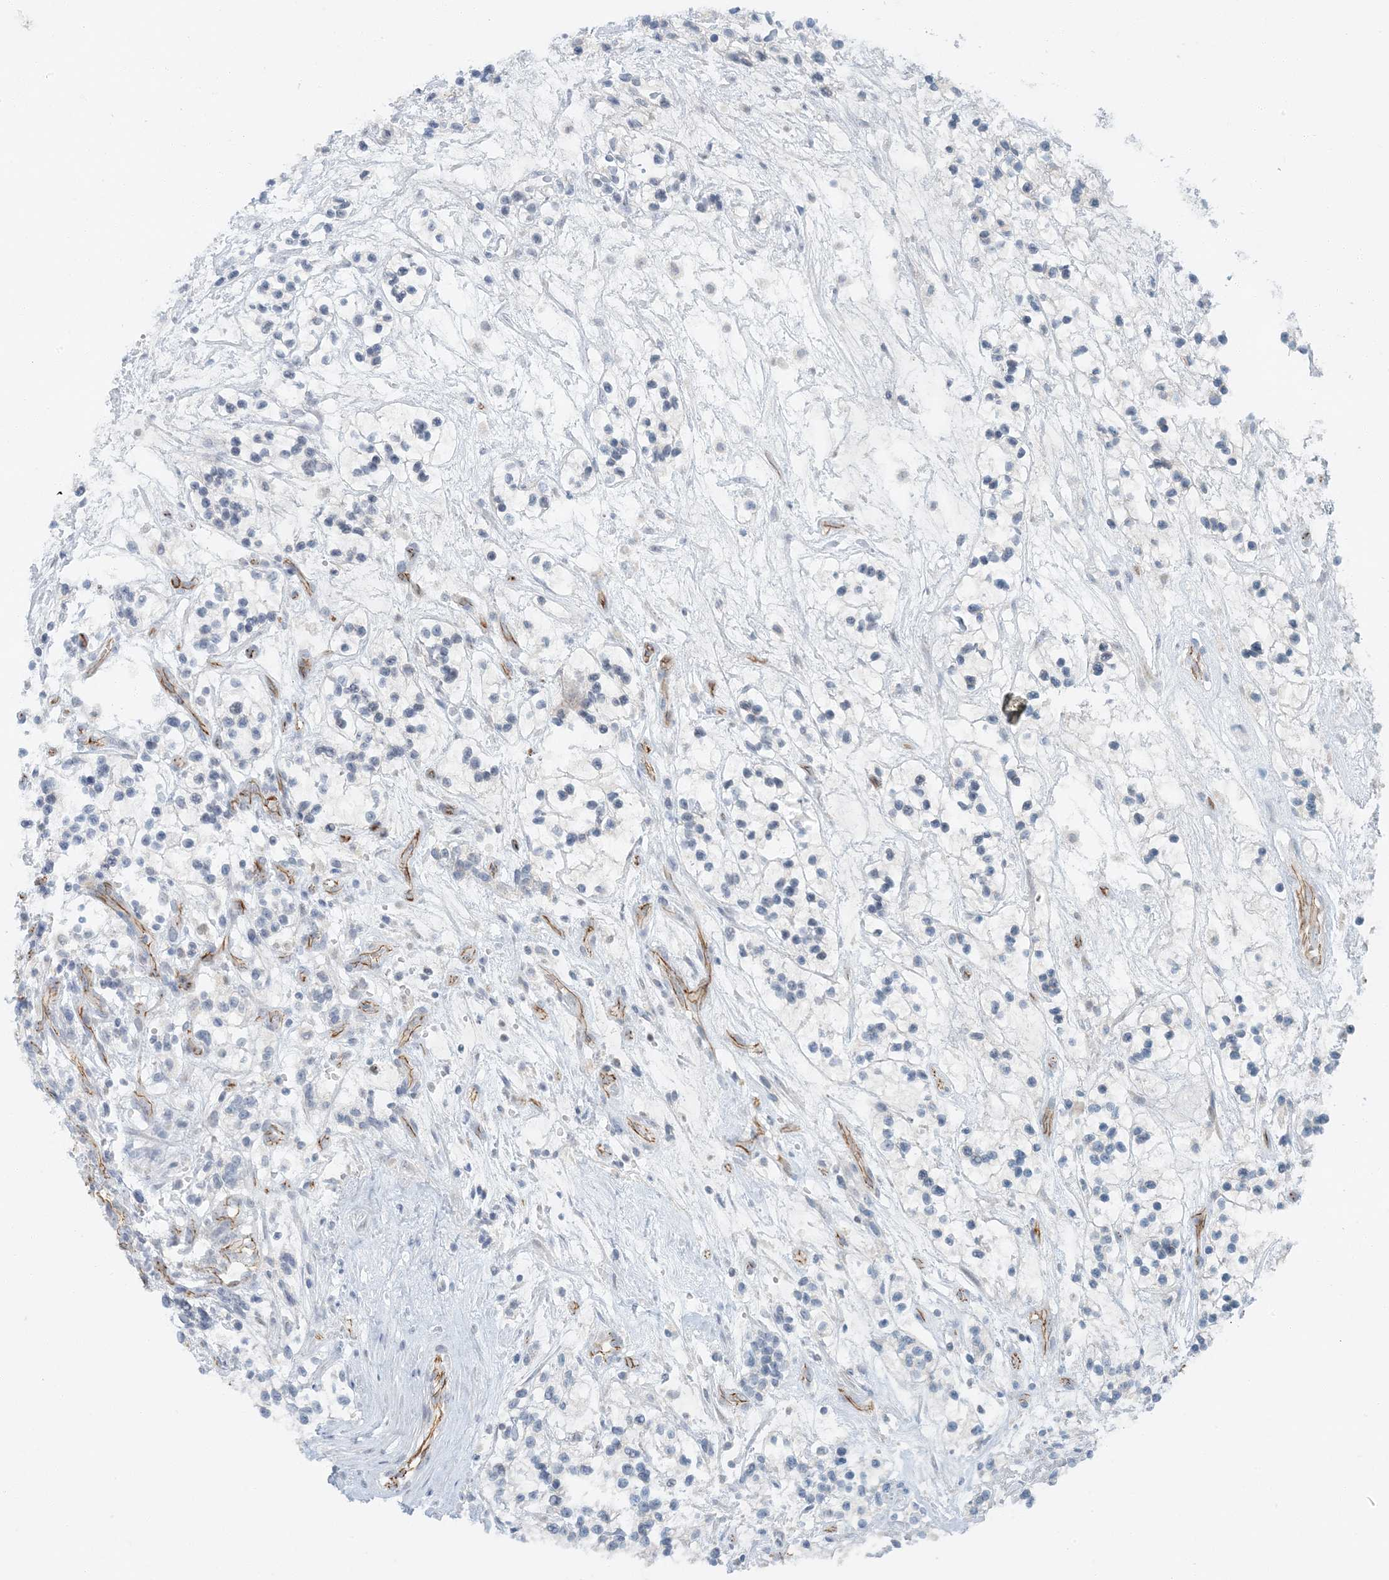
{"staining": {"intensity": "negative", "quantity": "none", "location": "none"}, "tissue": "renal cancer", "cell_type": "Tumor cells", "image_type": "cancer", "snomed": [{"axis": "morphology", "description": "Adenocarcinoma, NOS"}, {"axis": "topography", "description": "Kidney"}], "caption": "Immunohistochemical staining of renal adenocarcinoma shows no significant positivity in tumor cells.", "gene": "AK9", "patient": {"sex": "female", "age": 57}}